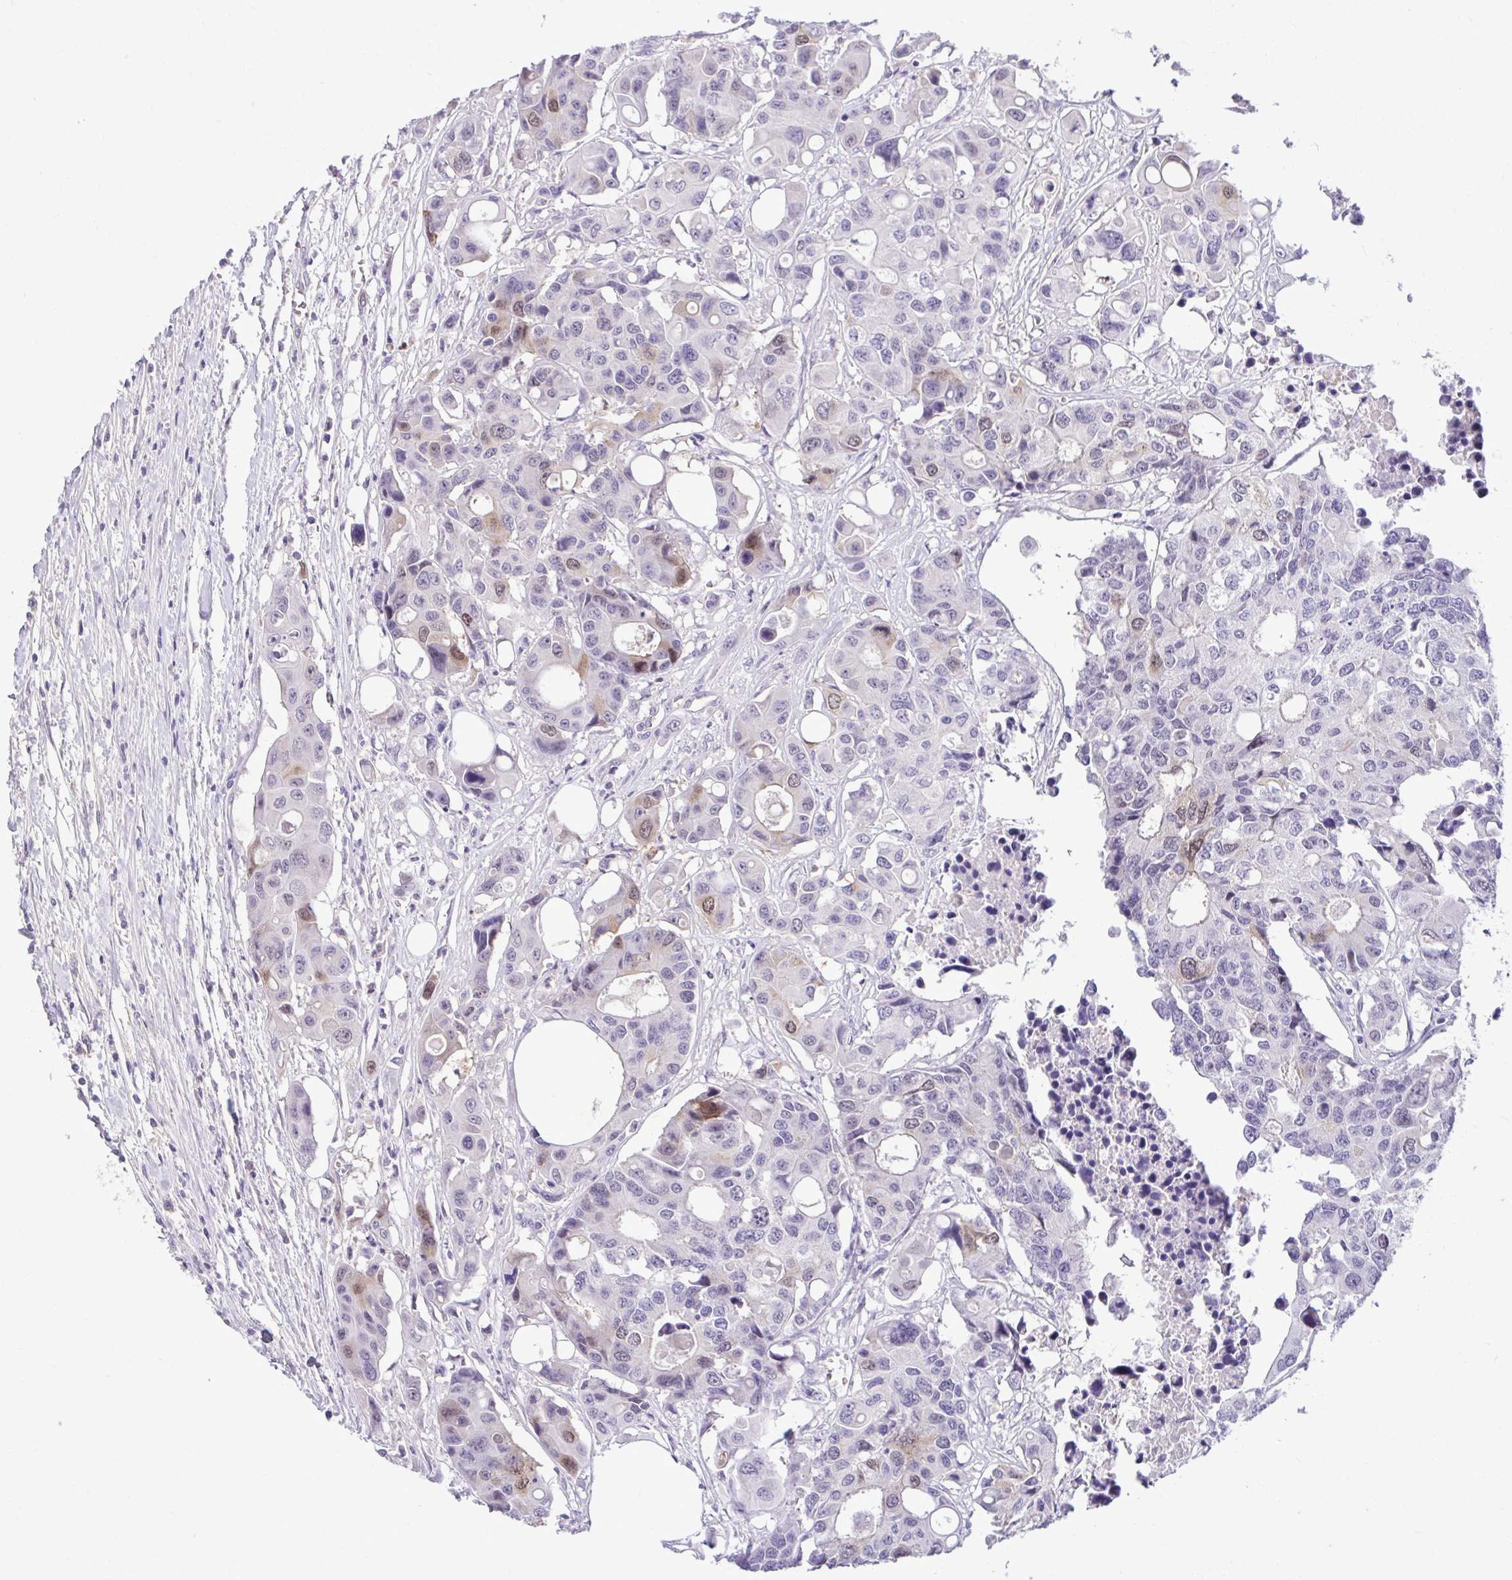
{"staining": {"intensity": "weak", "quantity": "<25%", "location": "nuclear"}, "tissue": "colorectal cancer", "cell_type": "Tumor cells", "image_type": "cancer", "snomed": [{"axis": "morphology", "description": "Adenocarcinoma, NOS"}, {"axis": "topography", "description": "Colon"}], "caption": "Immunohistochemistry (IHC) histopathology image of neoplastic tissue: colorectal adenocarcinoma stained with DAB (3,3'-diaminobenzidine) displays no significant protein staining in tumor cells.", "gene": "CDC20", "patient": {"sex": "male", "age": 77}}